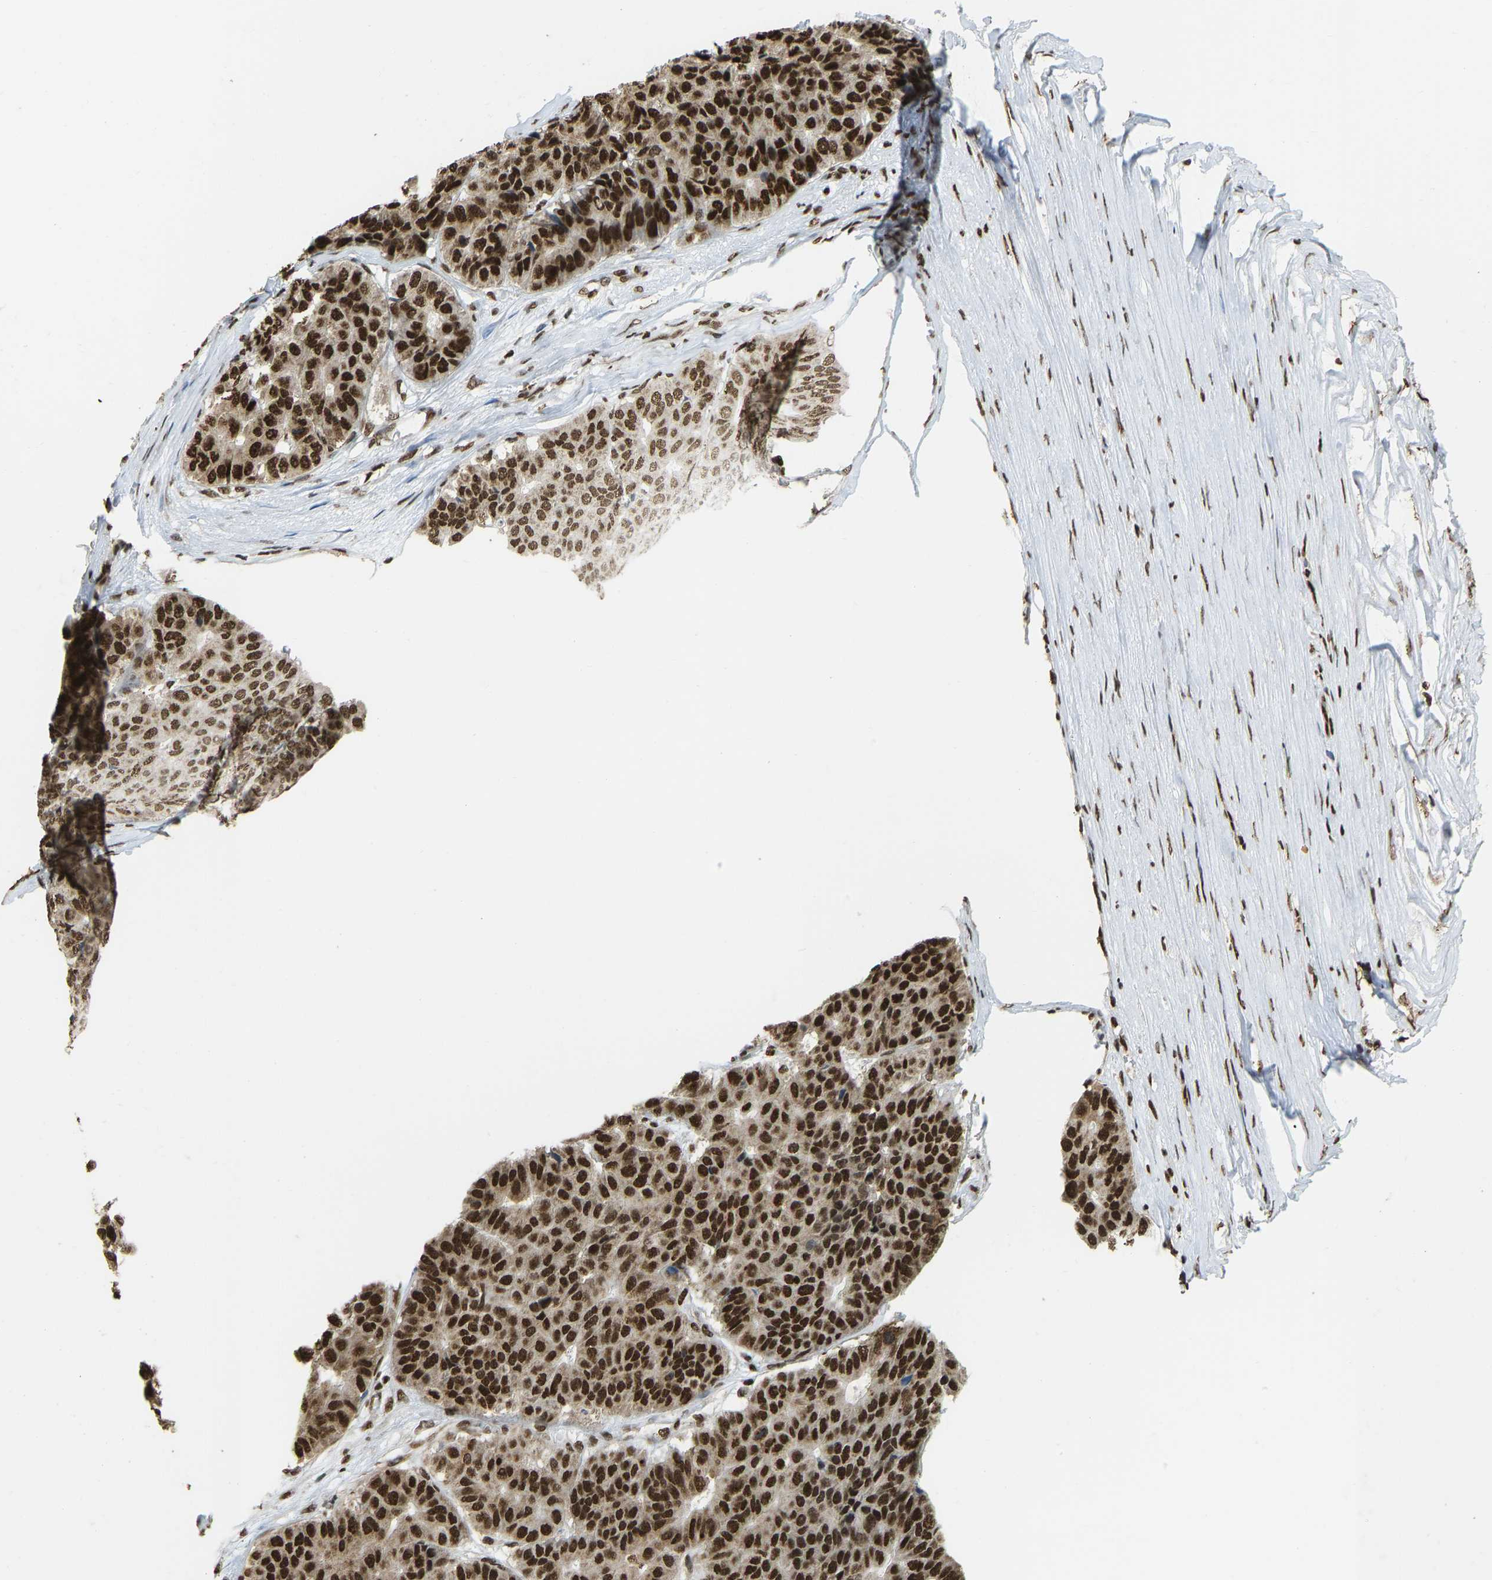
{"staining": {"intensity": "strong", "quantity": ">75%", "location": "cytoplasmic/membranous,nuclear"}, "tissue": "pancreatic cancer", "cell_type": "Tumor cells", "image_type": "cancer", "snomed": [{"axis": "morphology", "description": "Adenocarcinoma, NOS"}, {"axis": "topography", "description": "Pancreas"}], "caption": "A high amount of strong cytoplasmic/membranous and nuclear positivity is seen in approximately >75% of tumor cells in adenocarcinoma (pancreatic) tissue.", "gene": "ZSCAN20", "patient": {"sex": "male", "age": 50}}